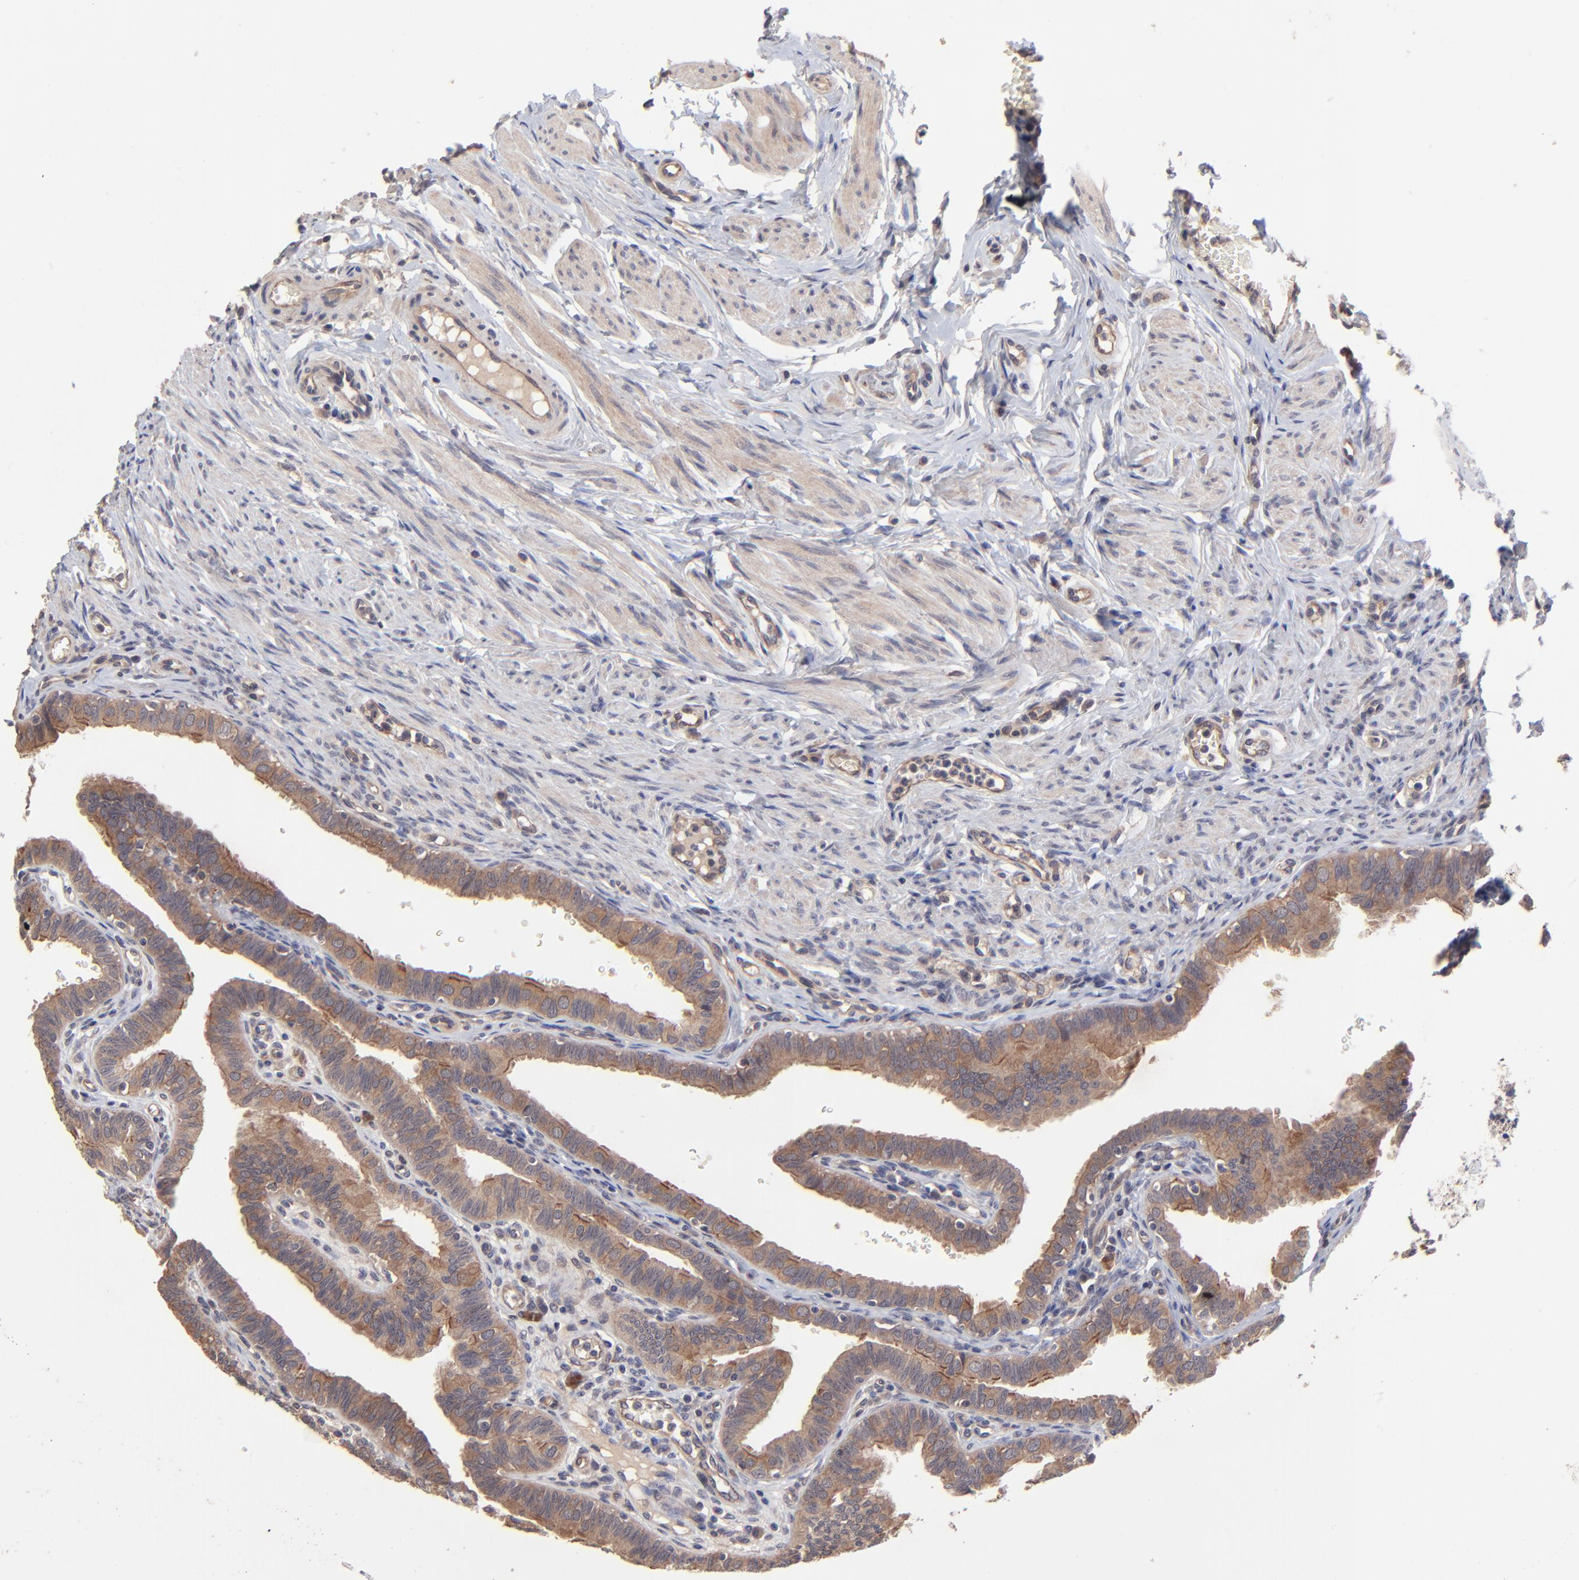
{"staining": {"intensity": "strong", "quantity": ">75%", "location": "cytoplasmic/membranous"}, "tissue": "fallopian tube", "cell_type": "Glandular cells", "image_type": "normal", "snomed": [{"axis": "morphology", "description": "Normal tissue, NOS"}, {"axis": "topography", "description": "Fallopian tube"}, {"axis": "topography", "description": "Ovary"}], "caption": "Strong cytoplasmic/membranous expression is identified in approximately >75% of glandular cells in benign fallopian tube.", "gene": "ZNF780A", "patient": {"sex": "female", "age": 51}}